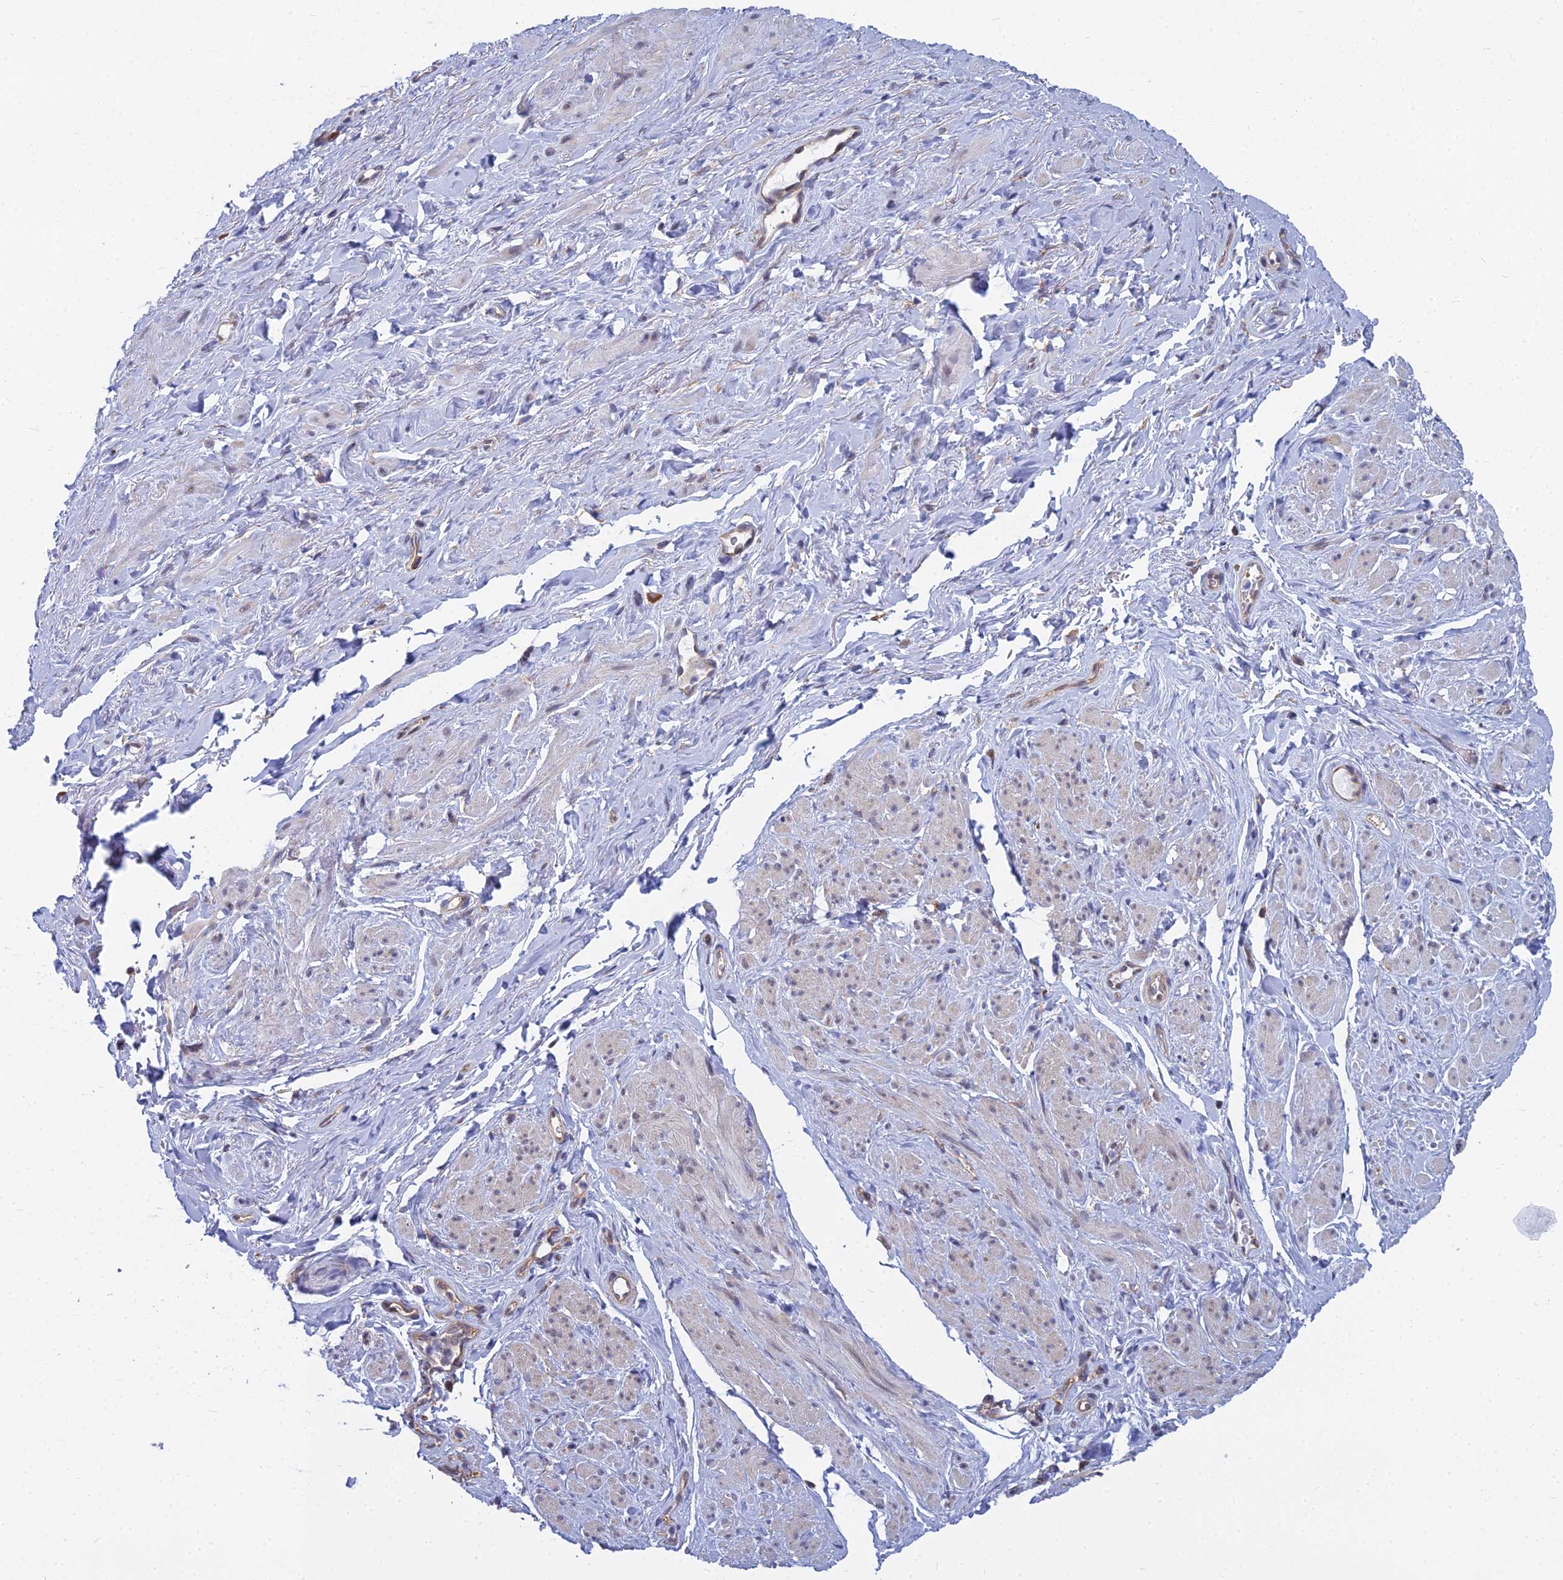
{"staining": {"intensity": "weak", "quantity": "<25%", "location": "cytoplasmic/membranous"}, "tissue": "smooth muscle", "cell_type": "Smooth muscle cells", "image_type": "normal", "snomed": [{"axis": "morphology", "description": "Normal tissue, NOS"}, {"axis": "topography", "description": "Smooth muscle"}, {"axis": "topography", "description": "Peripheral nerve tissue"}], "caption": "DAB (3,3'-diaminobenzidine) immunohistochemical staining of benign human smooth muscle displays no significant staining in smooth muscle cells. The staining was performed using DAB (3,3'-diaminobenzidine) to visualize the protein expression in brown, while the nuclei were stained in blue with hematoxylin (Magnification: 20x).", "gene": "KIAA1143", "patient": {"sex": "male", "age": 69}}